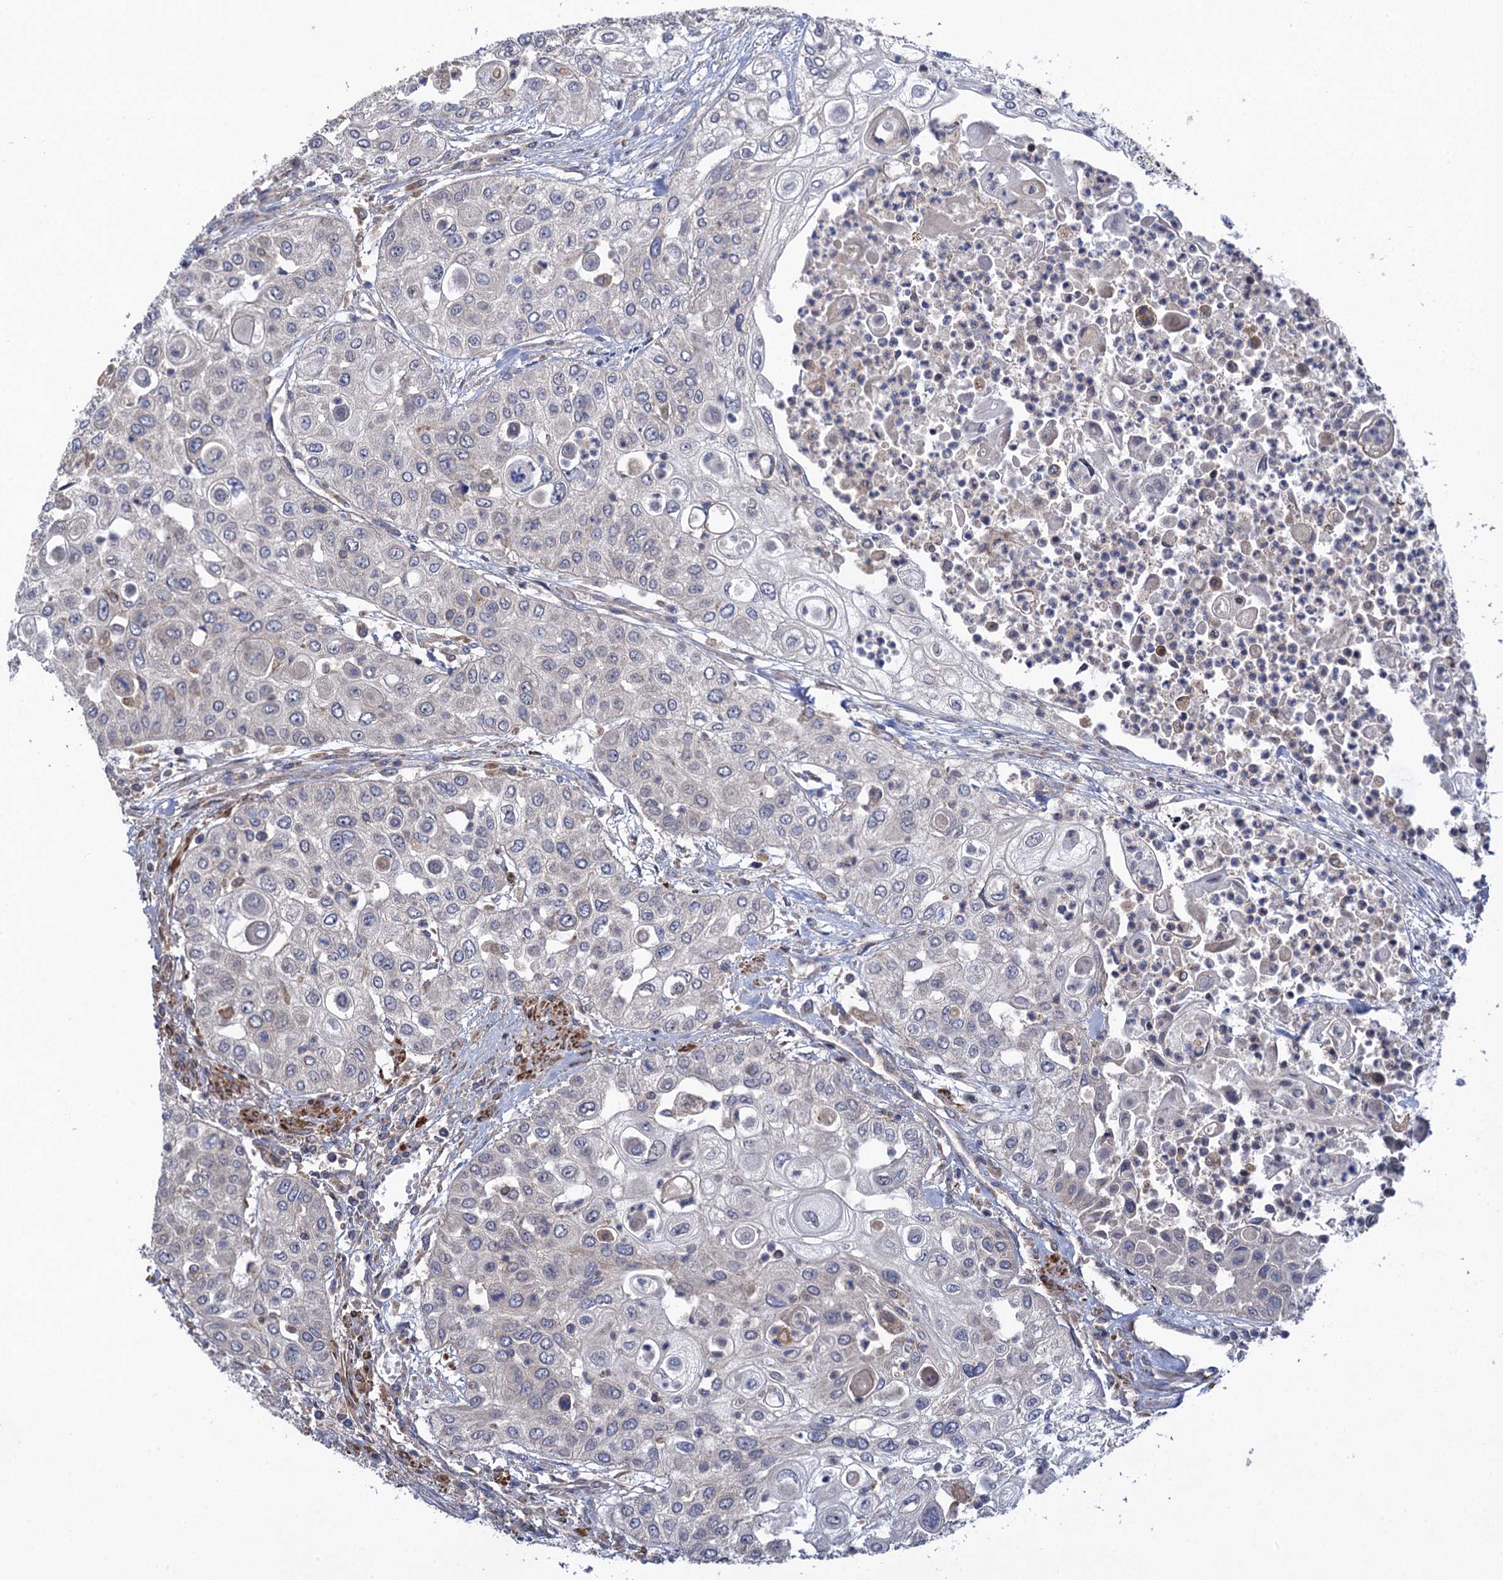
{"staining": {"intensity": "negative", "quantity": "none", "location": "none"}, "tissue": "urothelial cancer", "cell_type": "Tumor cells", "image_type": "cancer", "snomed": [{"axis": "morphology", "description": "Urothelial carcinoma, High grade"}, {"axis": "topography", "description": "Urinary bladder"}], "caption": "Urothelial cancer was stained to show a protein in brown. There is no significant staining in tumor cells.", "gene": "WDR88", "patient": {"sex": "female", "age": 79}}